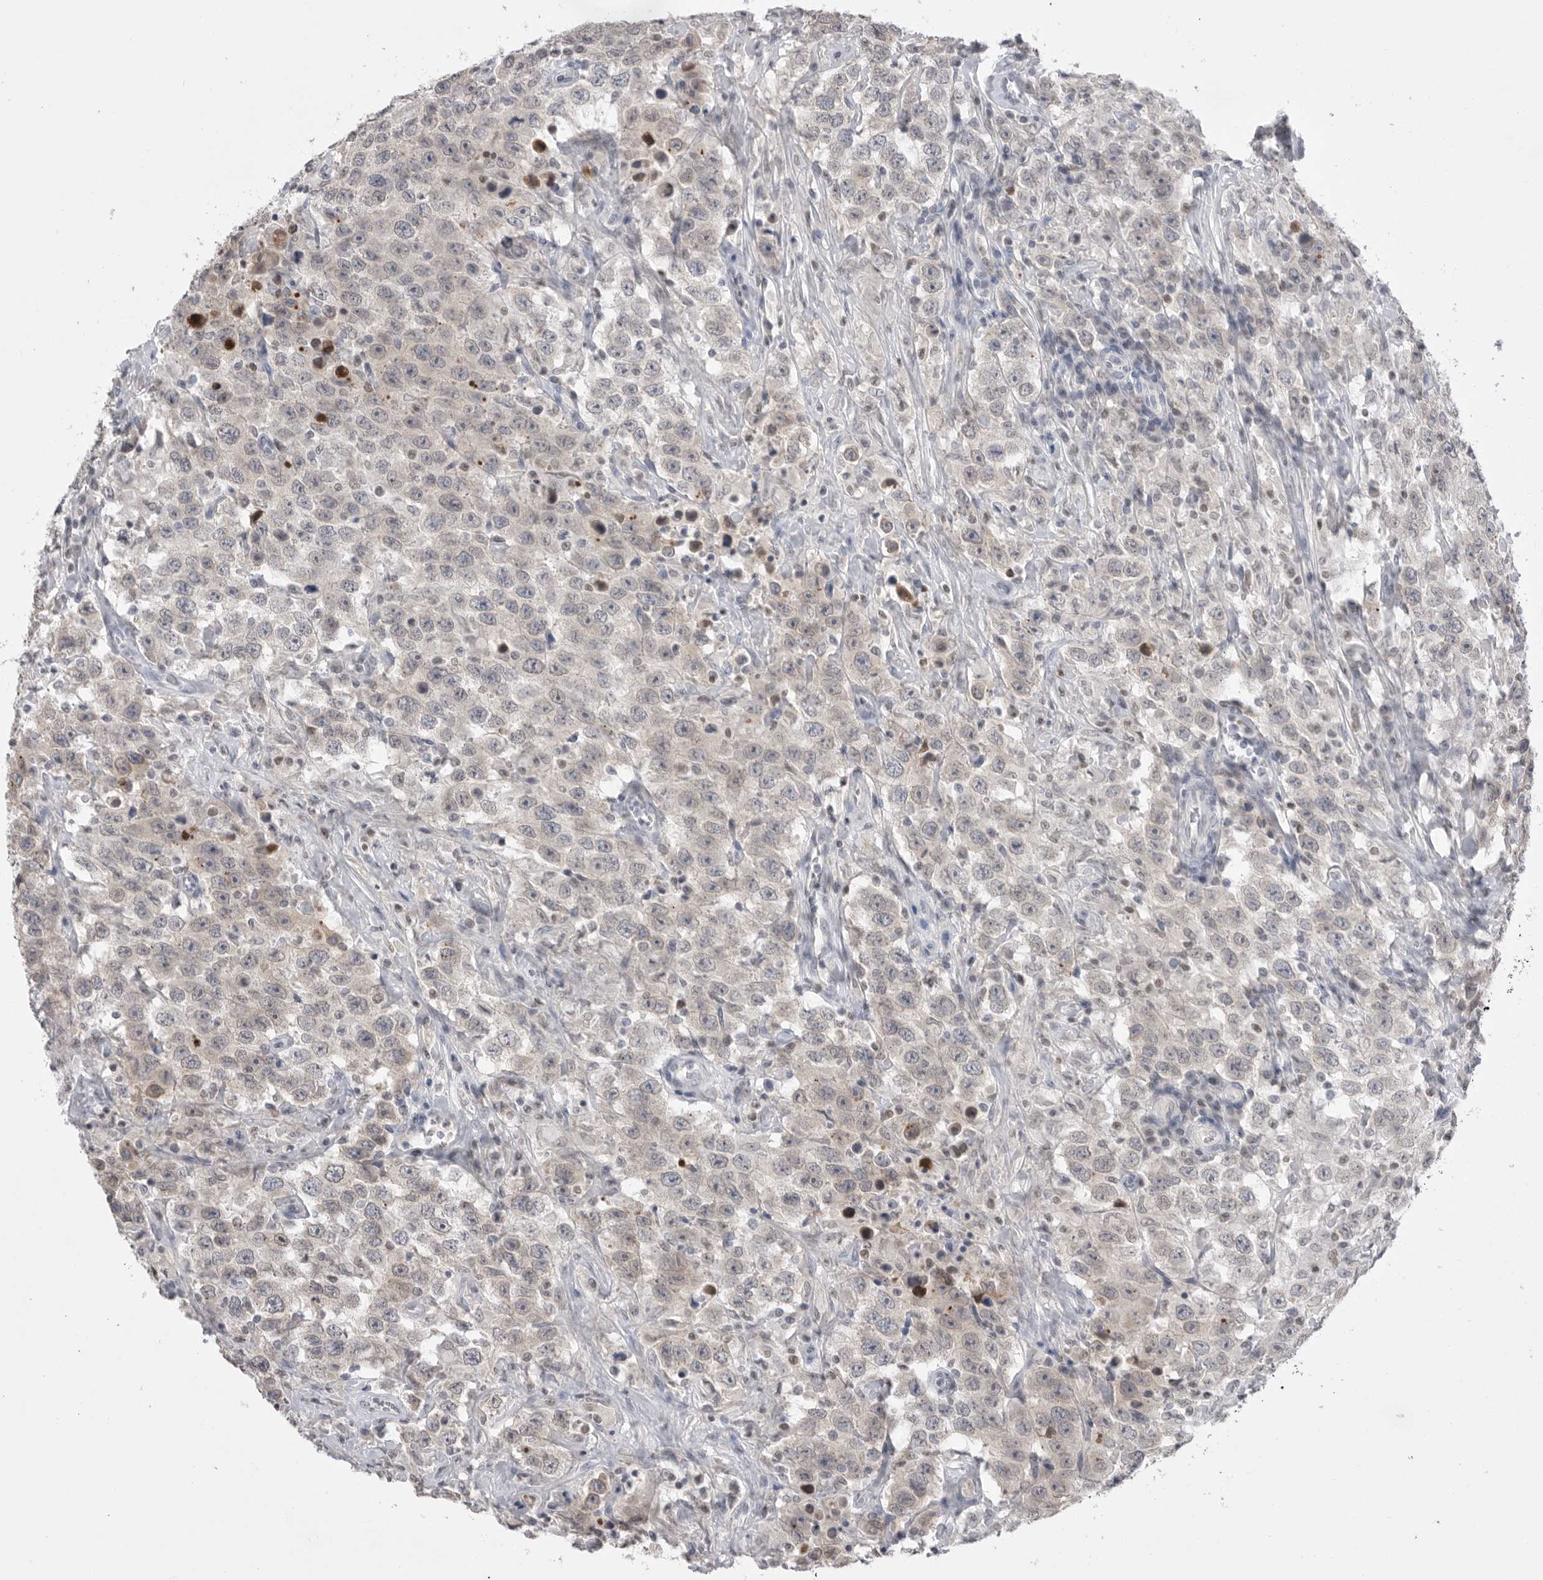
{"staining": {"intensity": "weak", "quantity": "<25%", "location": "cytoplasmic/membranous"}, "tissue": "testis cancer", "cell_type": "Tumor cells", "image_type": "cancer", "snomed": [{"axis": "morphology", "description": "Seminoma, NOS"}, {"axis": "topography", "description": "Testis"}], "caption": "Immunohistochemistry of testis seminoma reveals no expression in tumor cells.", "gene": "ZBTB7B", "patient": {"sex": "male", "age": 41}}